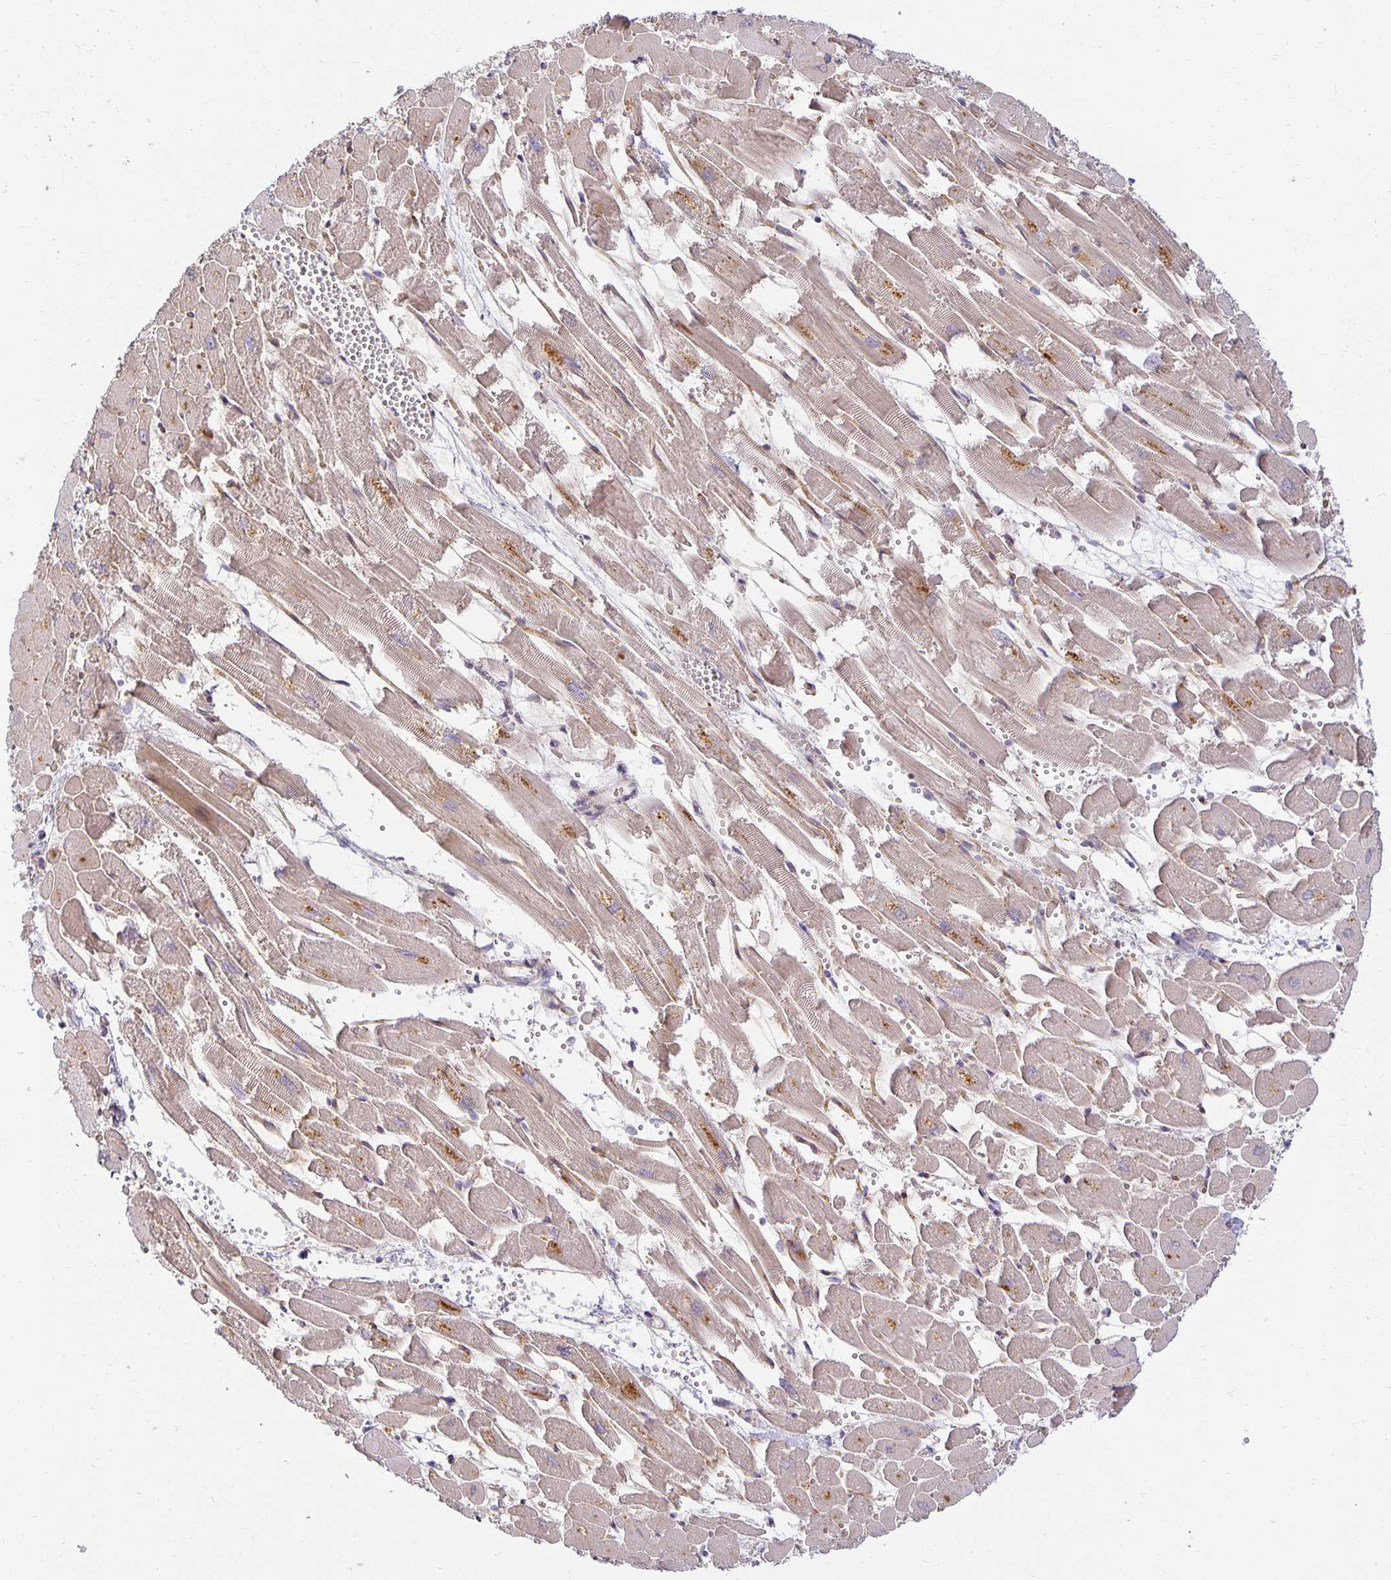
{"staining": {"intensity": "weak", "quantity": "25%-75%", "location": "cytoplasmic/membranous"}, "tissue": "heart muscle", "cell_type": "Cardiomyocytes", "image_type": "normal", "snomed": [{"axis": "morphology", "description": "Normal tissue, NOS"}, {"axis": "topography", "description": "Heart"}], "caption": "Immunohistochemistry of normal human heart muscle demonstrates low levels of weak cytoplasmic/membranous expression in approximately 25%-75% of cardiomyocytes.", "gene": "EHF", "patient": {"sex": "female", "age": 52}}